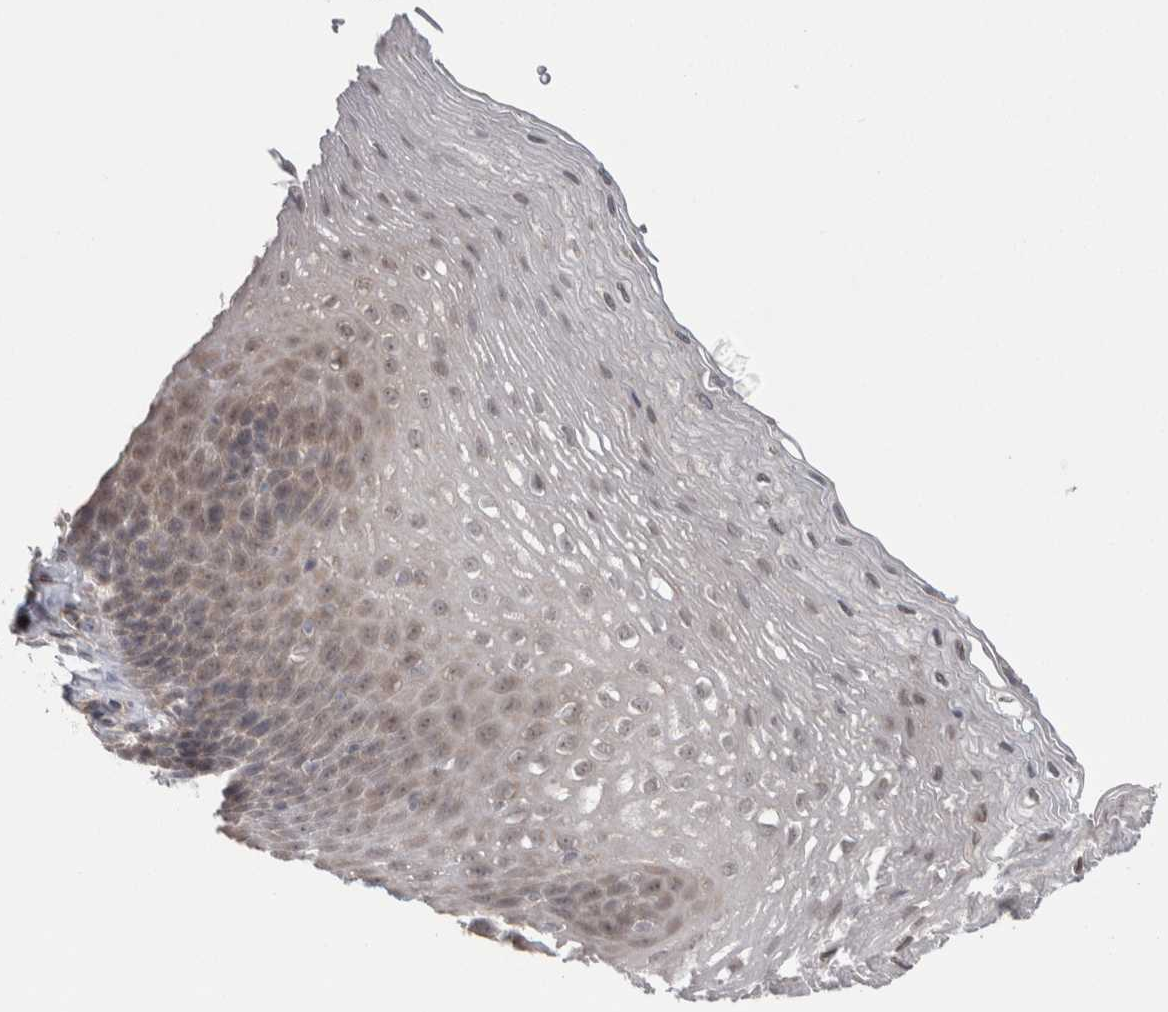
{"staining": {"intensity": "weak", "quantity": "<25%", "location": "nuclear"}, "tissue": "esophagus", "cell_type": "Squamous epithelial cells", "image_type": "normal", "snomed": [{"axis": "morphology", "description": "Normal tissue, NOS"}, {"axis": "topography", "description": "Esophagus"}], "caption": "IHC photomicrograph of unremarkable esophagus: human esophagus stained with DAB (3,3'-diaminobenzidine) demonstrates no significant protein positivity in squamous epithelial cells. Nuclei are stained in blue.", "gene": "CUL2", "patient": {"sex": "female", "age": 66}}